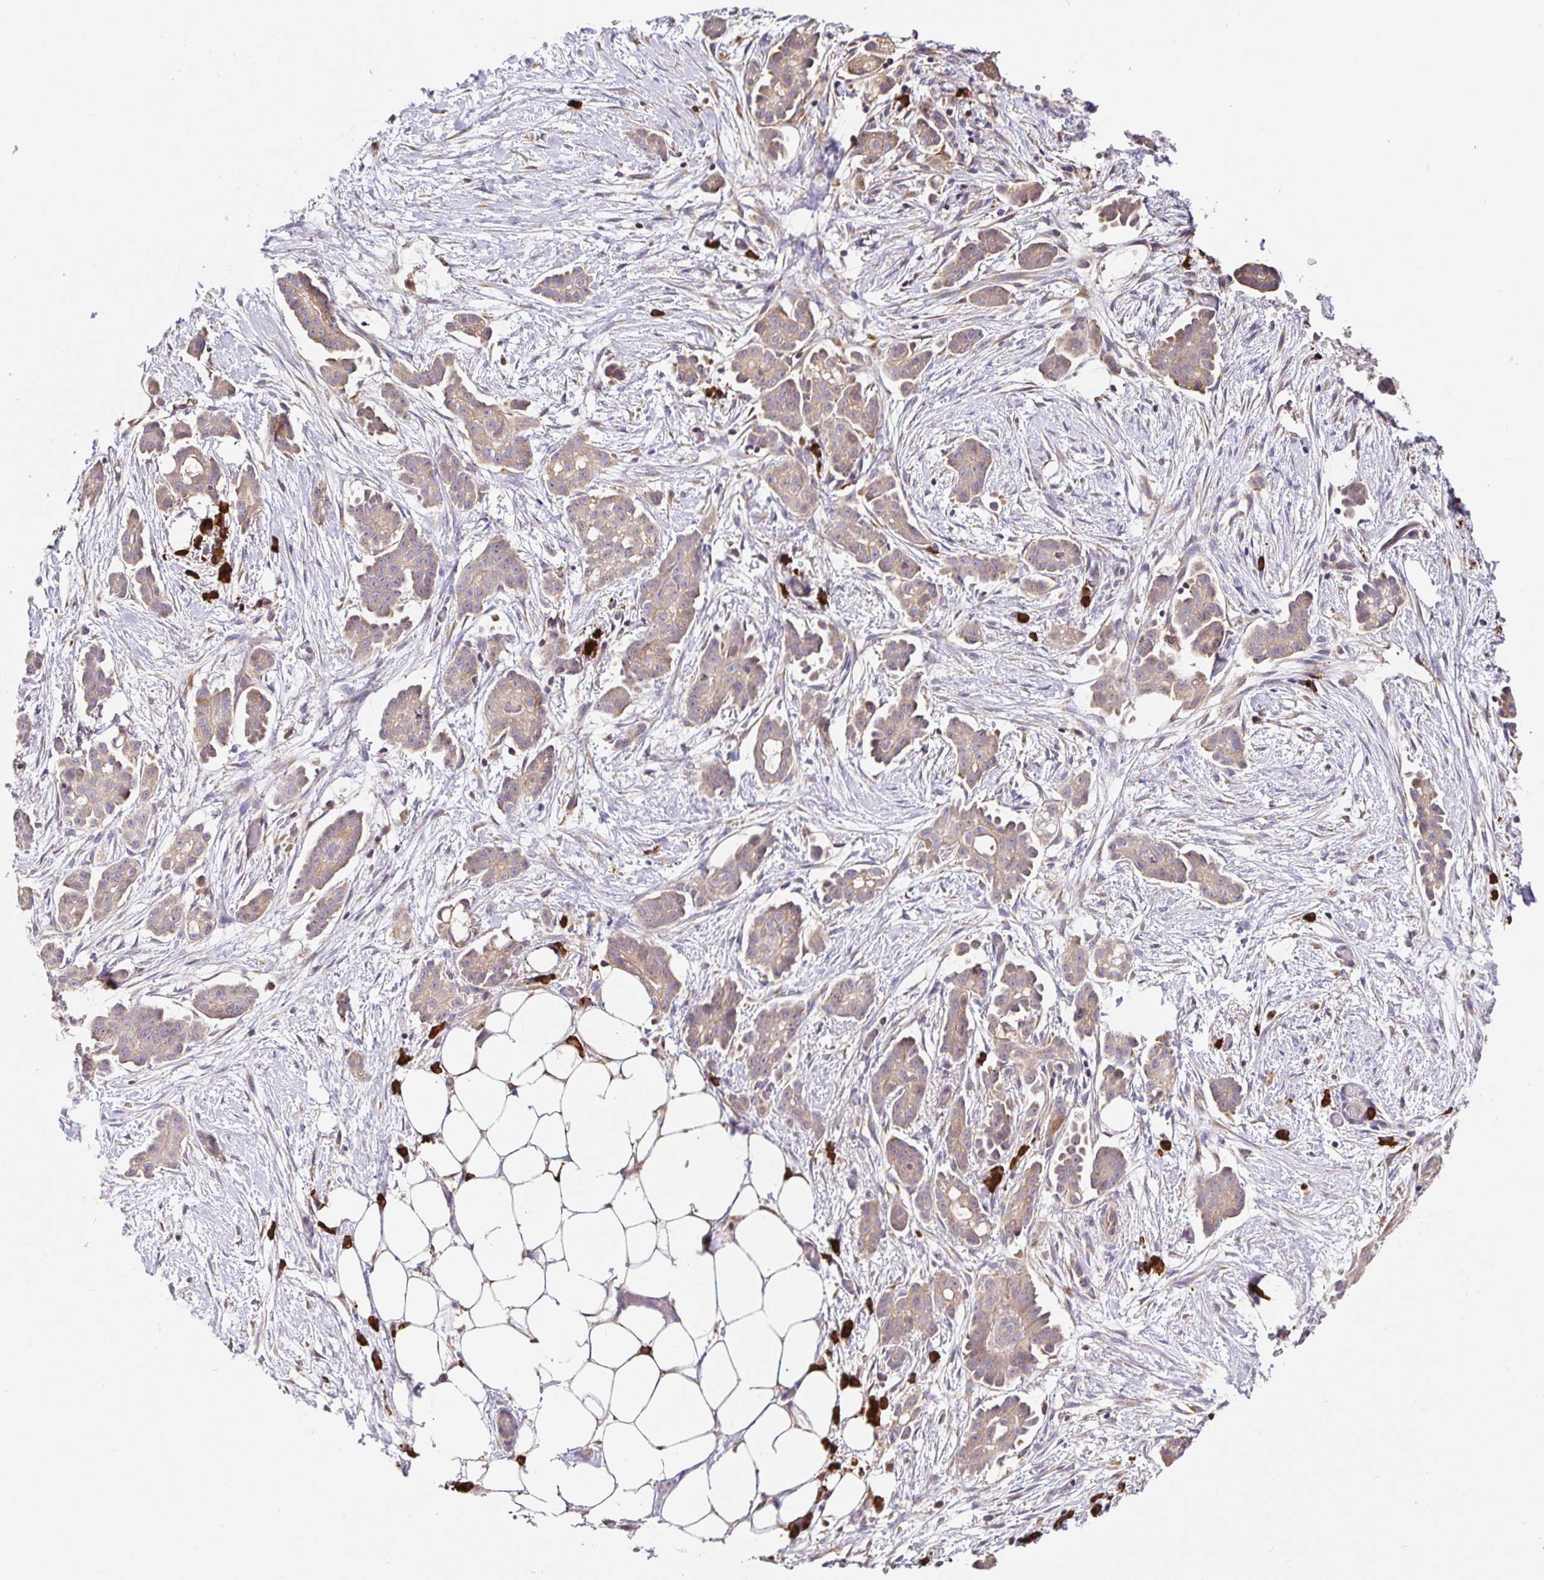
{"staining": {"intensity": "weak", "quantity": "25%-75%", "location": "cytoplasmic/membranous"}, "tissue": "ovarian cancer", "cell_type": "Tumor cells", "image_type": "cancer", "snomed": [{"axis": "morphology", "description": "Cystadenocarcinoma, serous, NOS"}, {"axis": "topography", "description": "Ovary"}], "caption": "Immunohistochemical staining of serous cystadenocarcinoma (ovarian) displays weak cytoplasmic/membranous protein staining in approximately 25%-75% of tumor cells.", "gene": "HAGH", "patient": {"sex": "female", "age": 50}}